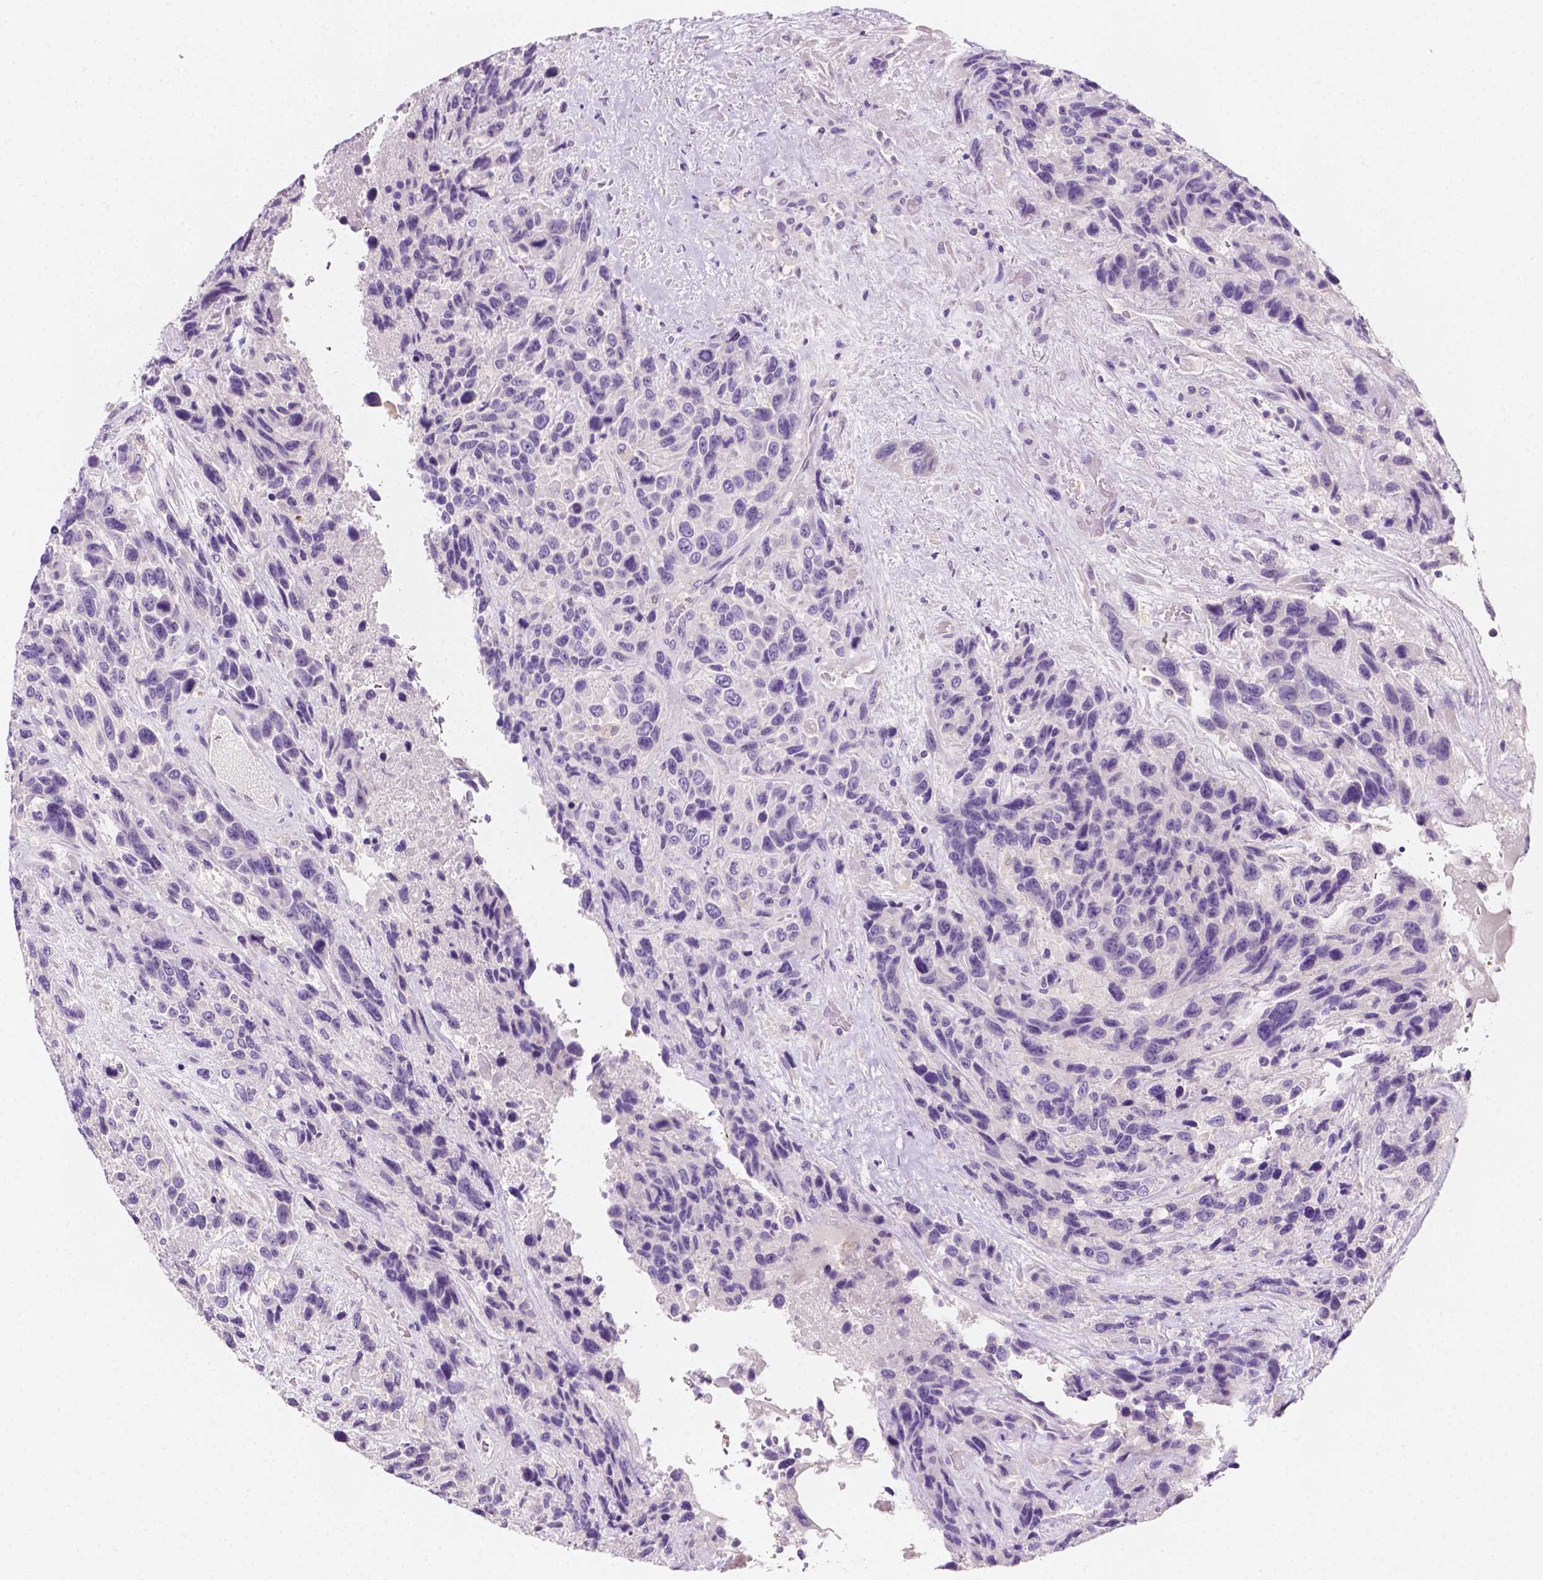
{"staining": {"intensity": "negative", "quantity": "none", "location": "none"}, "tissue": "urothelial cancer", "cell_type": "Tumor cells", "image_type": "cancer", "snomed": [{"axis": "morphology", "description": "Urothelial carcinoma, High grade"}, {"axis": "topography", "description": "Urinary bladder"}], "caption": "Immunohistochemical staining of urothelial carcinoma (high-grade) exhibits no significant staining in tumor cells.", "gene": "SIRT2", "patient": {"sex": "female", "age": 70}}